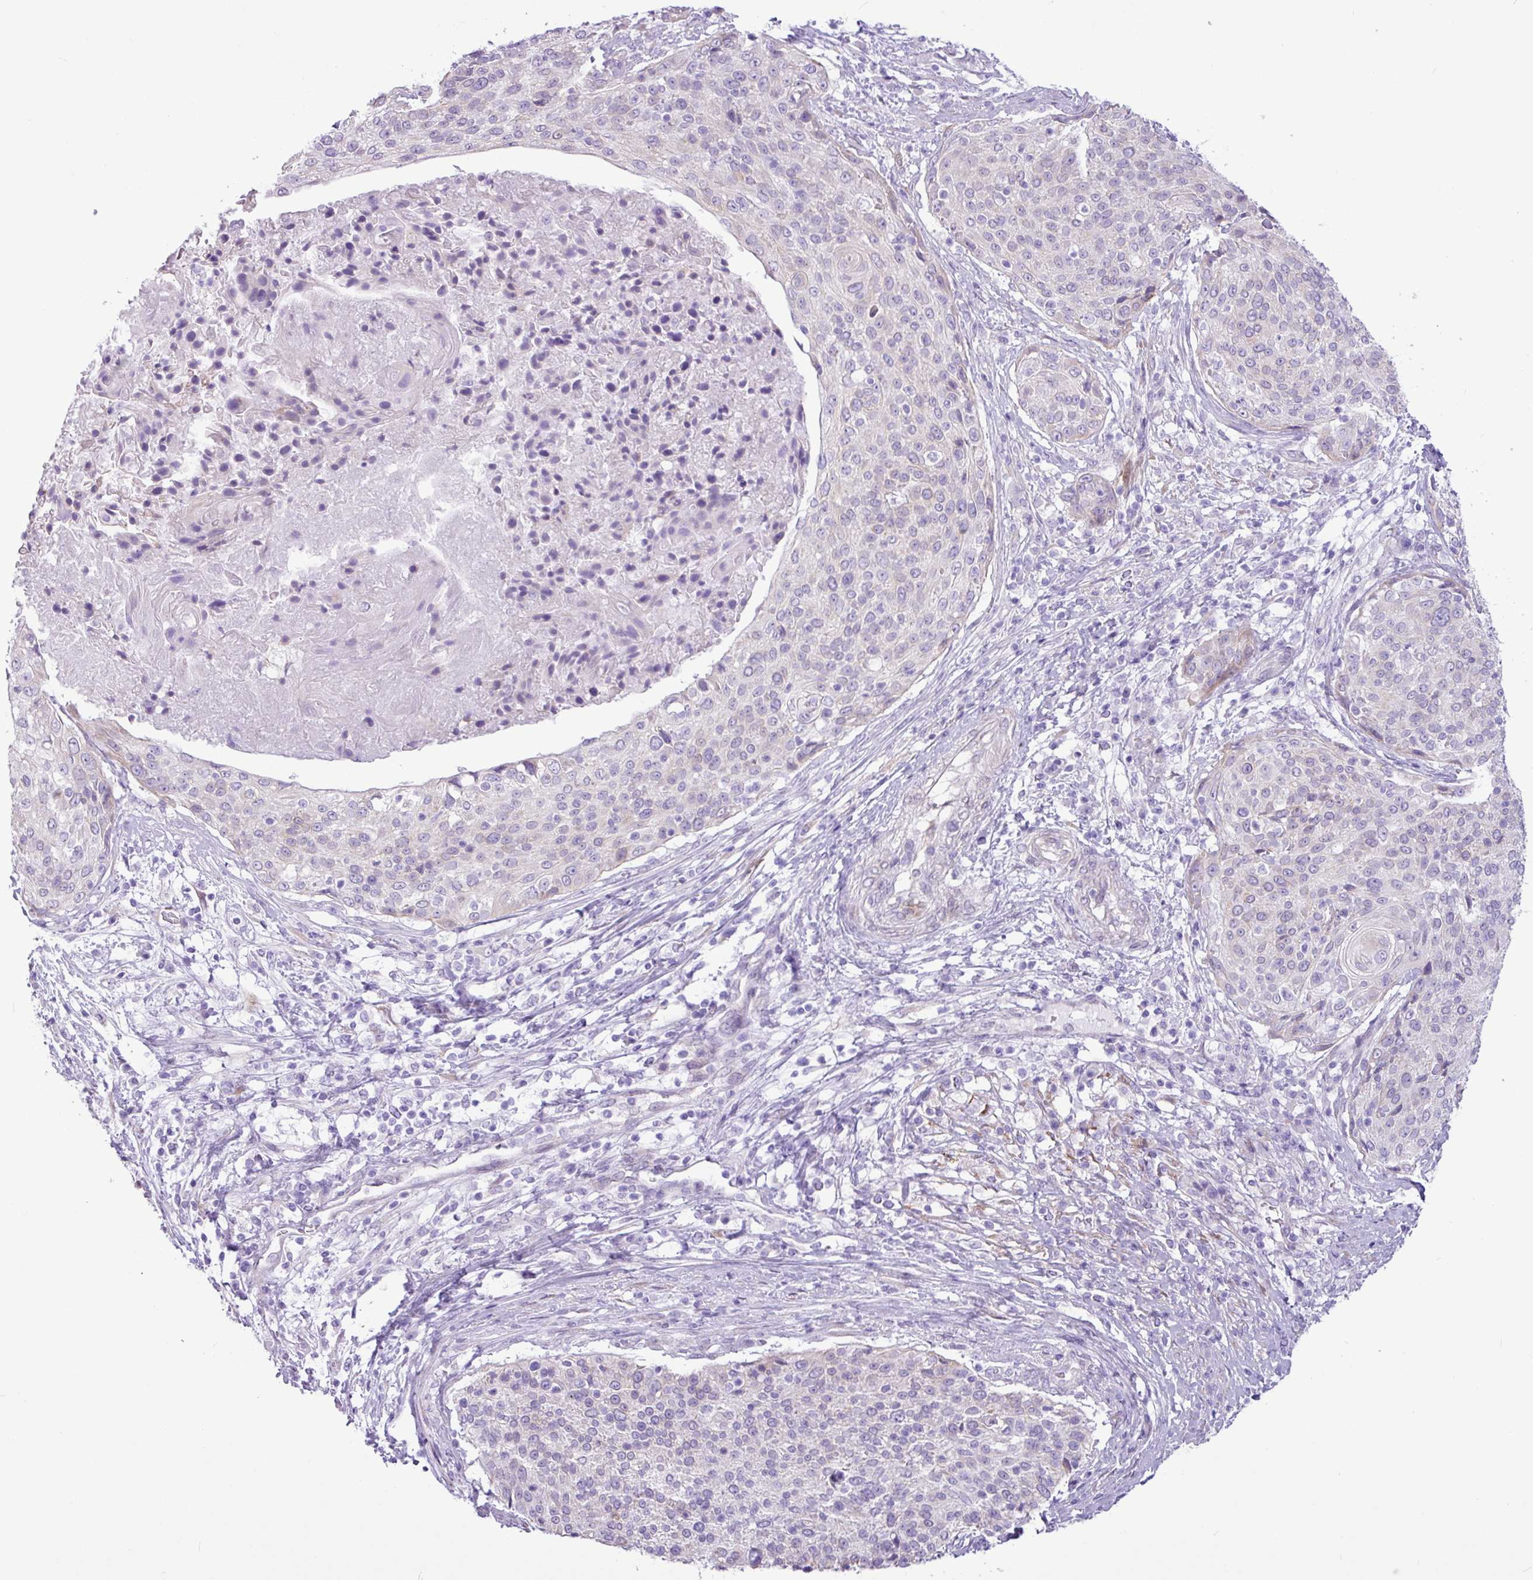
{"staining": {"intensity": "negative", "quantity": "none", "location": "none"}, "tissue": "cervical cancer", "cell_type": "Tumor cells", "image_type": "cancer", "snomed": [{"axis": "morphology", "description": "Squamous cell carcinoma, NOS"}, {"axis": "topography", "description": "Cervix"}], "caption": "Histopathology image shows no protein positivity in tumor cells of cervical cancer tissue. (DAB IHC with hematoxylin counter stain).", "gene": "SLC38A1", "patient": {"sex": "female", "age": 31}}